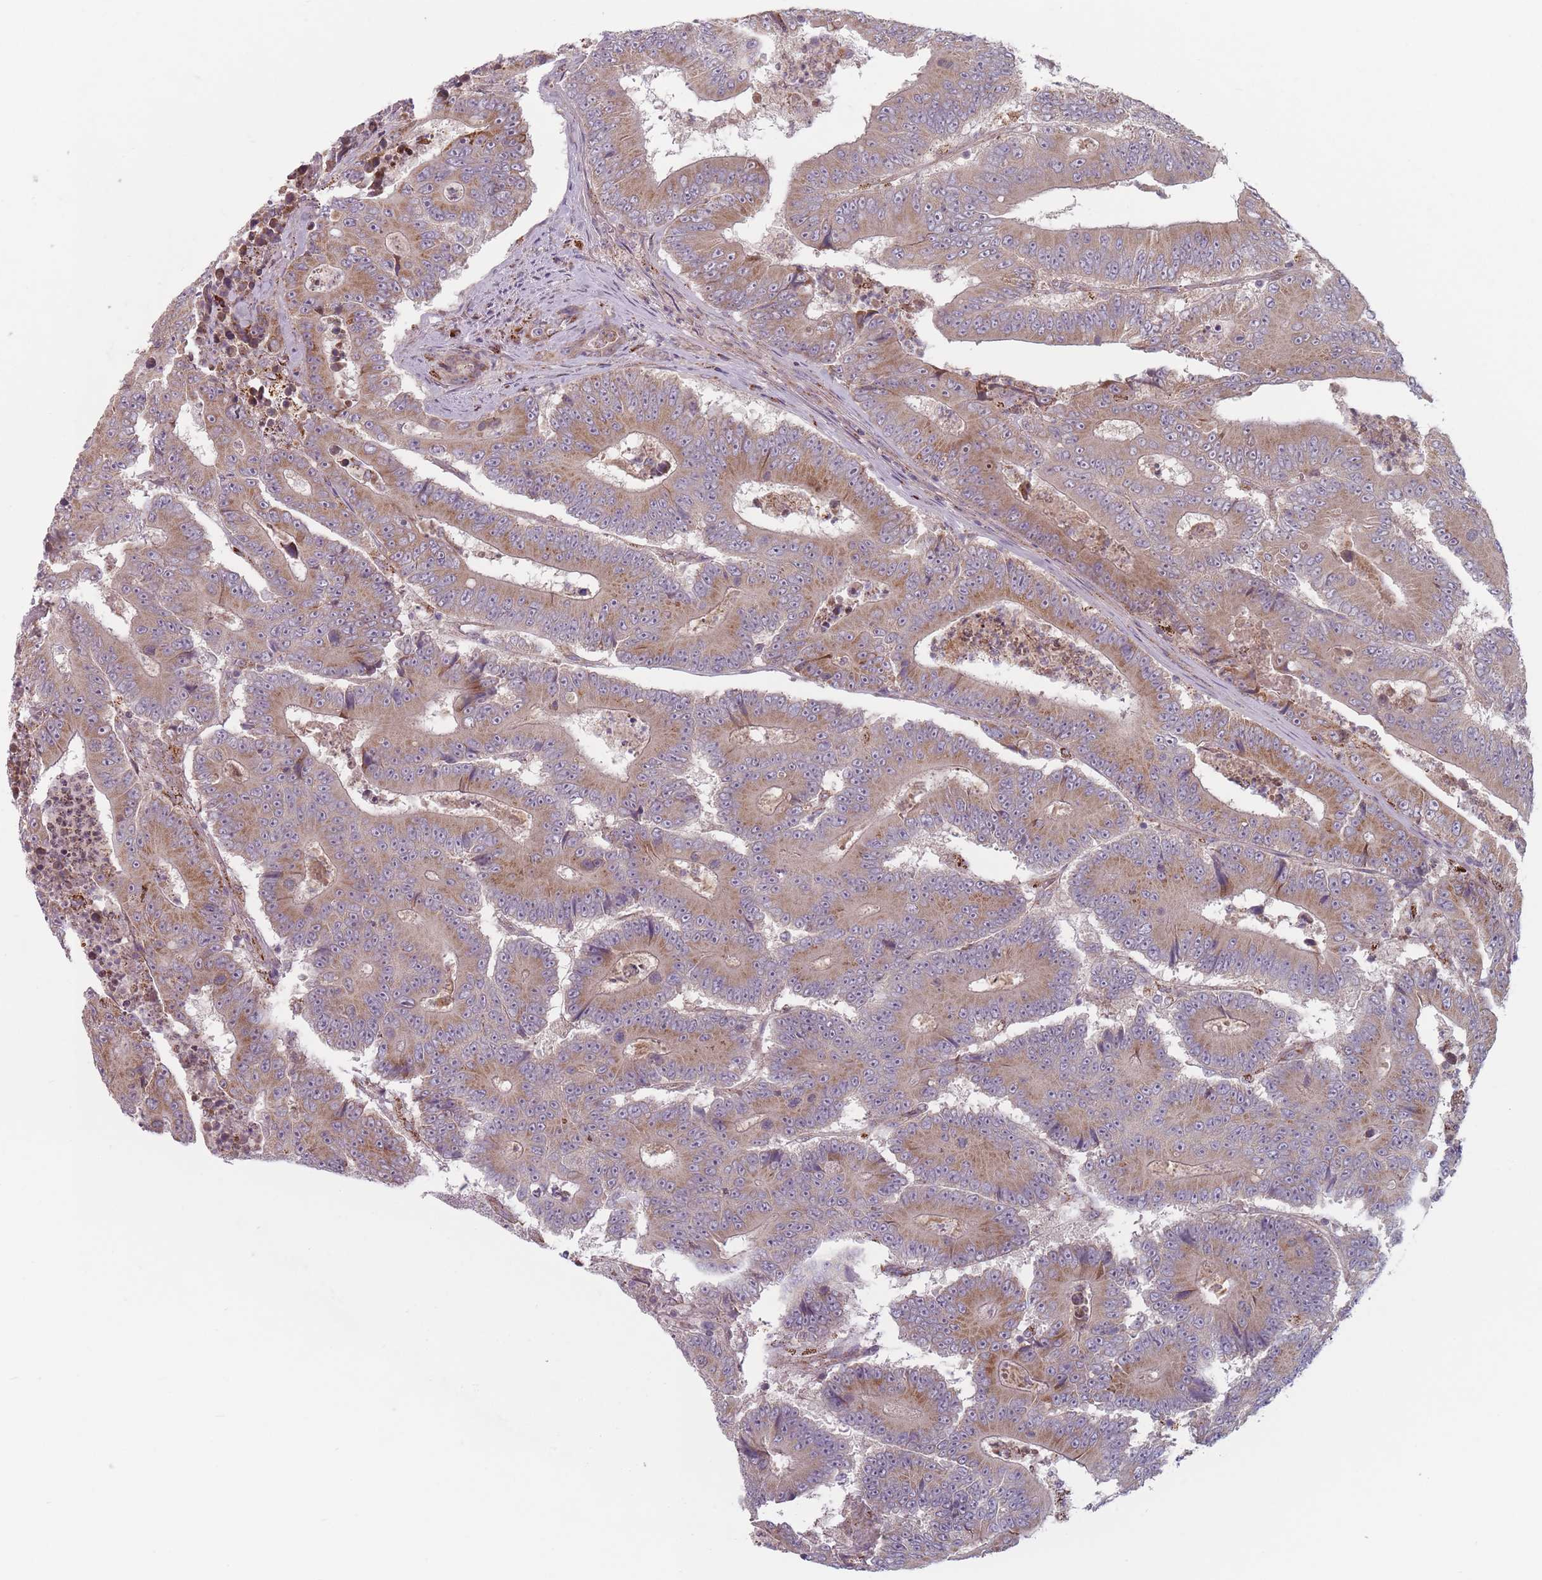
{"staining": {"intensity": "moderate", "quantity": ">75%", "location": "cytoplasmic/membranous"}, "tissue": "colorectal cancer", "cell_type": "Tumor cells", "image_type": "cancer", "snomed": [{"axis": "morphology", "description": "Adenocarcinoma, NOS"}, {"axis": "topography", "description": "Colon"}], "caption": "Approximately >75% of tumor cells in human colorectal cancer (adenocarcinoma) exhibit moderate cytoplasmic/membranous protein positivity as visualized by brown immunohistochemical staining.", "gene": "OR10Q1", "patient": {"sex": "male", "age": 83}}